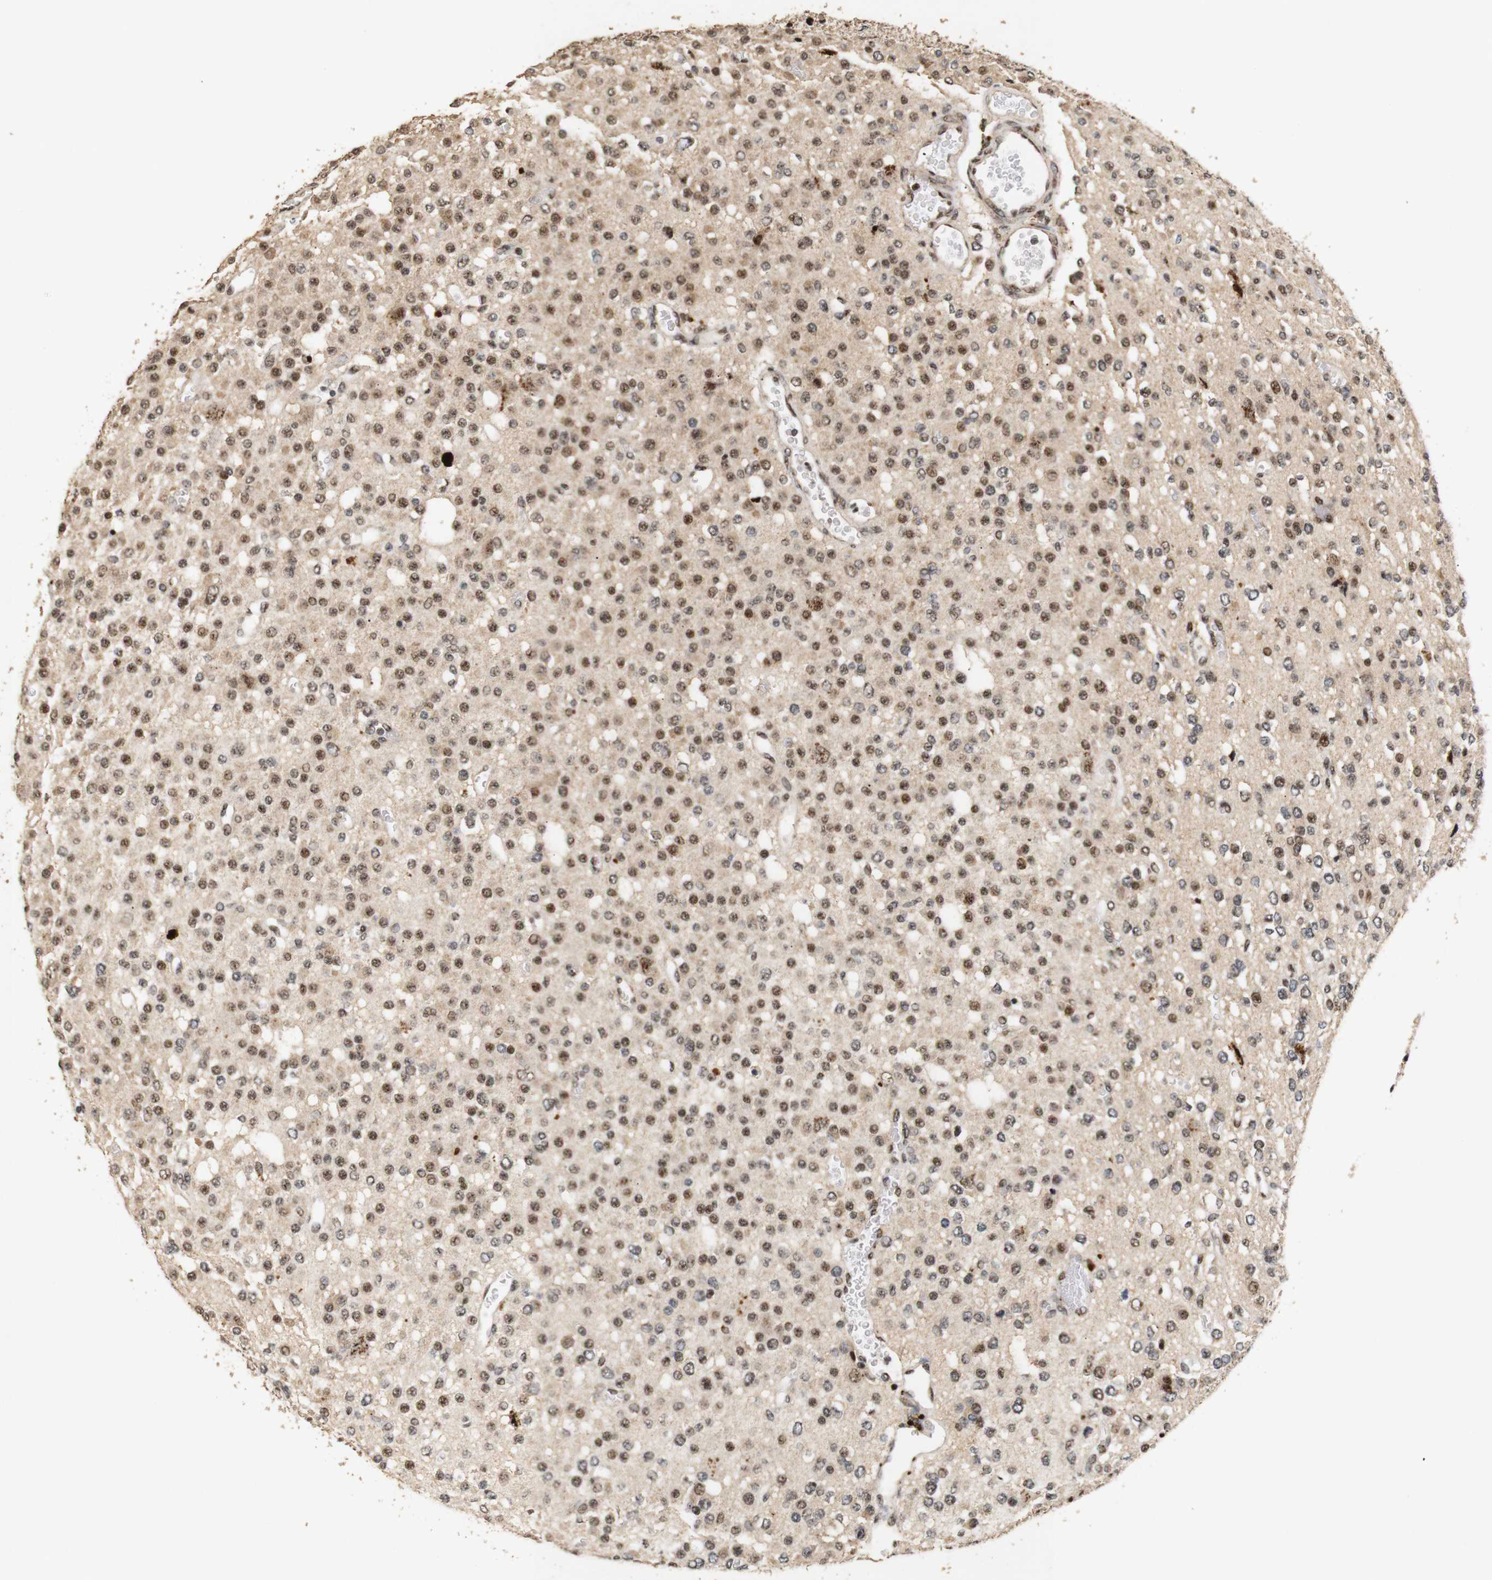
{"staining": {"intensity": "moderate", "quantity": ">75%", "location": "nuclear"}, "tissue": "glioma", "cell_type": "Tumor cells", "image_type": "cancer", "snomed": [{"axis": "morphology", "description": "Glioma, malignant, Low grade"}, {"axis": "topography", "description": "Brain"}], "caption": "This histopathology image displays immunohistochemistry (IHC) staining of glioma, with medium moderate nuclear positivity in about >75% of tumor cells.", "gene": "PYM1", "patient": {"sex": "male", "age": 38}}